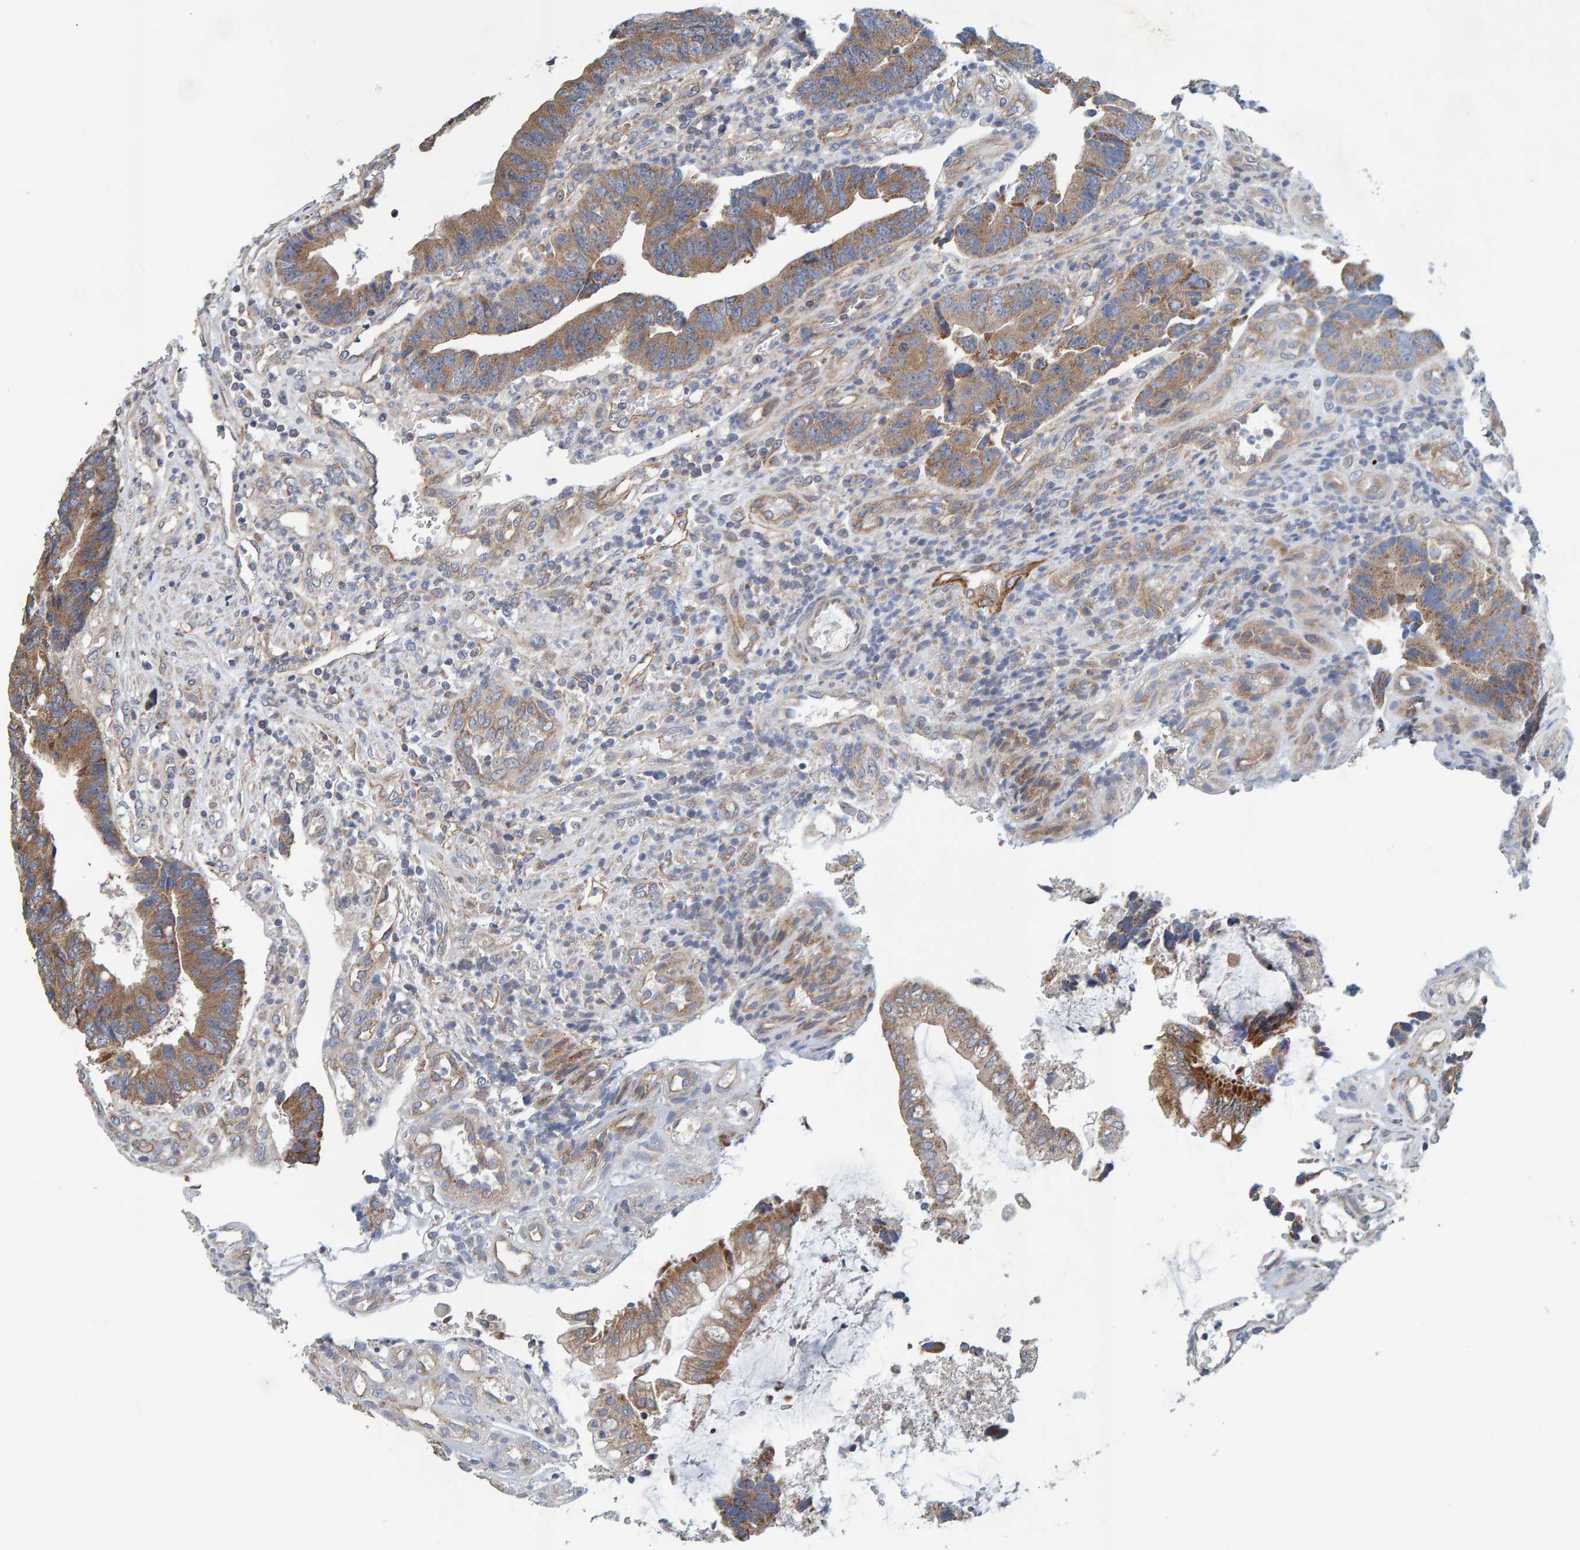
{"staining": {"intensity": "moderate", "quantity": ">75%", "location": "cytoplasmic/membranous"}, "tissue": "colorectal cancer", "cell_type": "Tumor cells", "image_type": "cancer", "snomed": [{"axis": "morphology", "description": "Adenocarcinoma, NOS"}, {"axis": "topography", "description": "Rectum"}], "caption": "Colorectal cancer (adenocarcinoma) tissue reveals moderate cytoplasmic/membranous positivity in about >75% of tumor cells", "gene": "RGP1", "patient": {"sex": "male", "age": 84}}